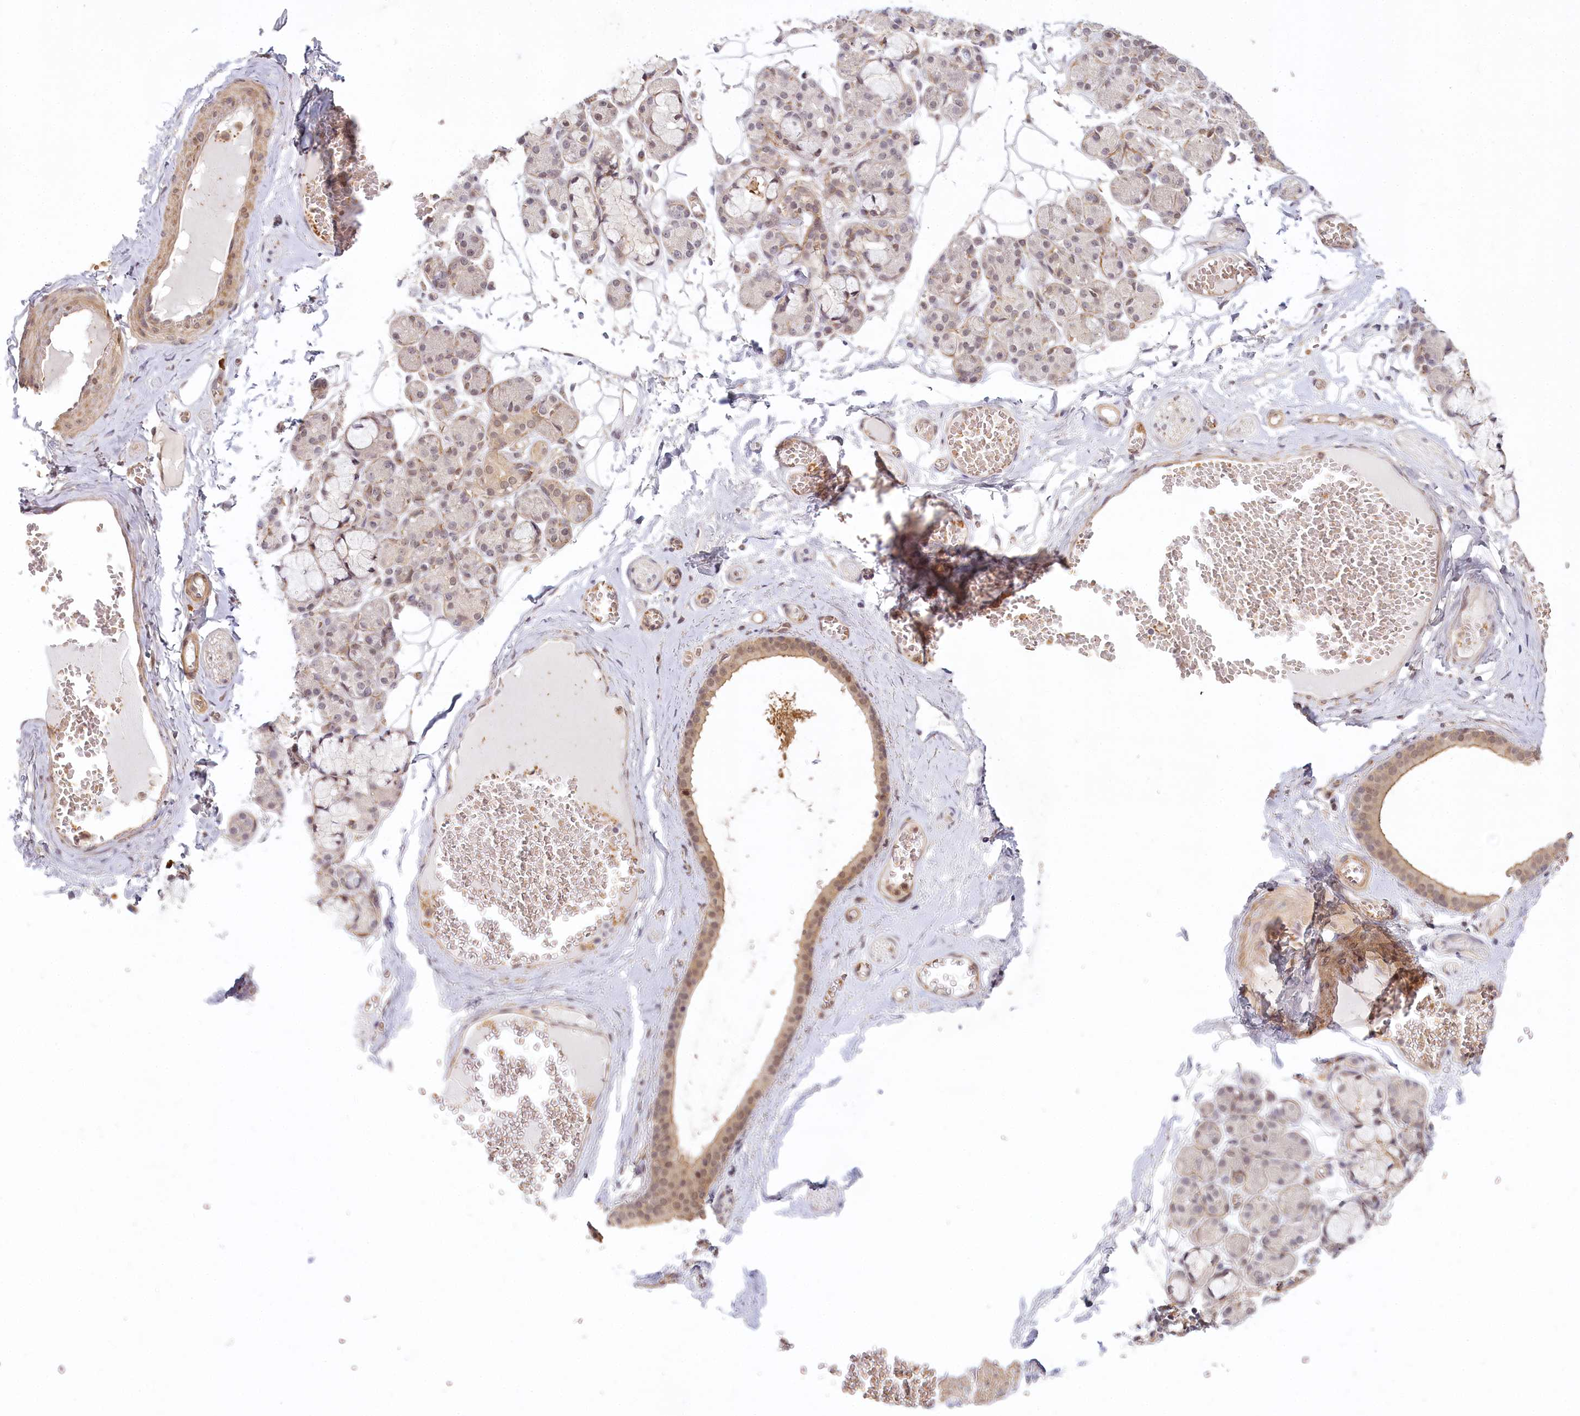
{"staining": {"intensity": "moderate", "quantity": "25%-75%", "location": "nuclear"}, "tissue": "salivary gland", "cell_type": "Glandular cells", "image_type": "normal", "snomed": [{"axis": "morphology", "description": "Normal tissue, NOS"}, {"axis": "topography", "description": "Salivary gland"}], "caption": "The image reveals staining of benign salivary gland, revealing moderate nuclear protein staining (brown color) within glandular cells. (DAB (3,3'-diaminobenzidine) = brown stain, brightfield microscopy at high magnification).", "gene": "TUBGCP2", "patient": {"sex": "male", "age": 63}}